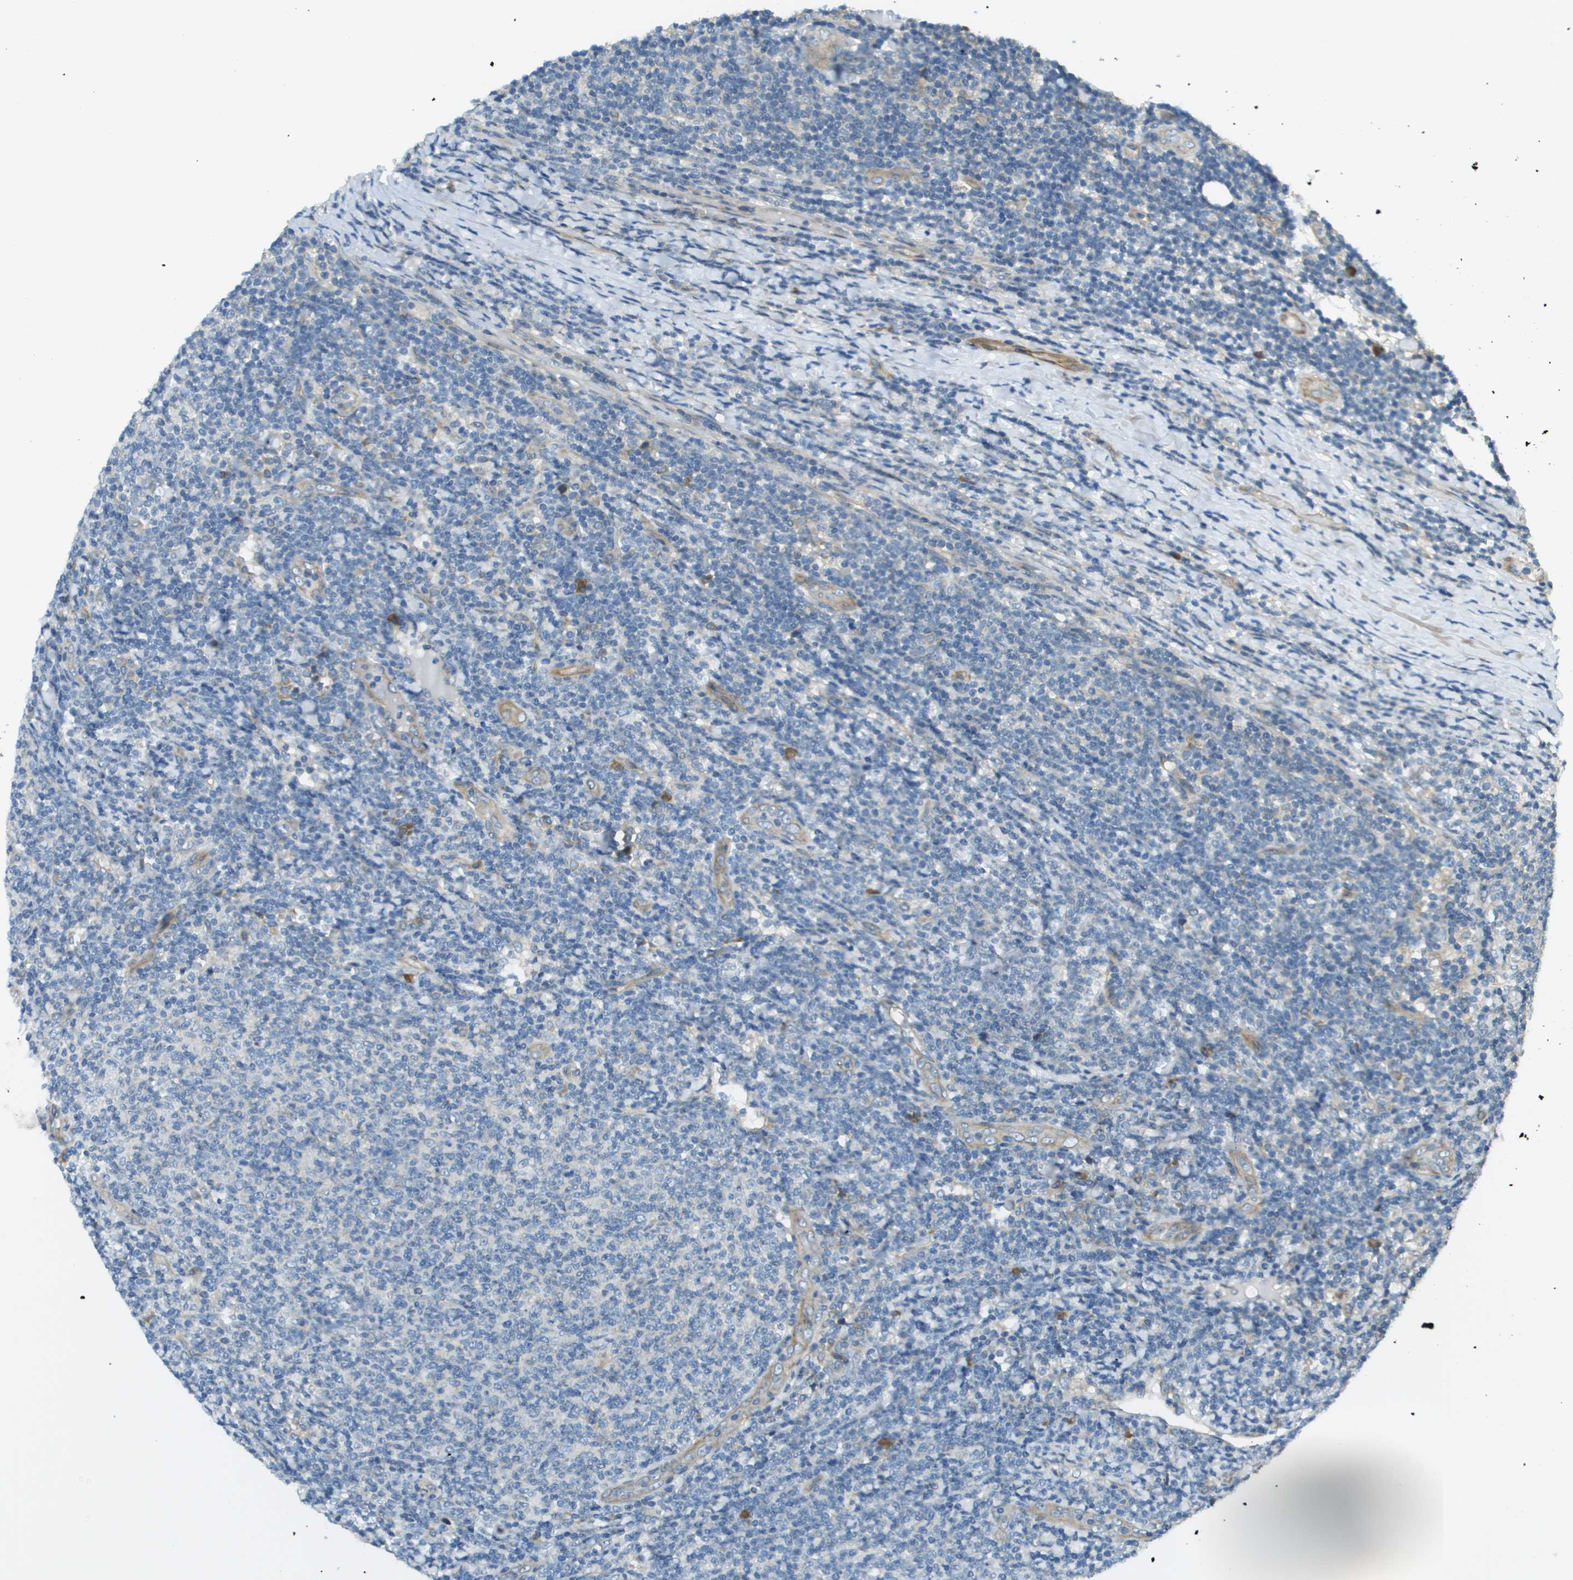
{"staining": {"intensity": "negative", "quantity": "none", "location": "none"}, "tissue": "lymphoma", "cell_type": "Tumor cells", "image_type": "cancer", "snomed": [{"axis": "morphology", "description": "Malignant lymphoma, non-Hodgkin's type, Low grade"}, {"axis": "topography", "description": "Lymph node"}], "caption": "Tumor cells are negative for protein expression in human malignant lymphoma, non-Hodgkin's type (low-grade).", "gene": "DNAJB11", "patient": {"sex": "male", "age": 66}}